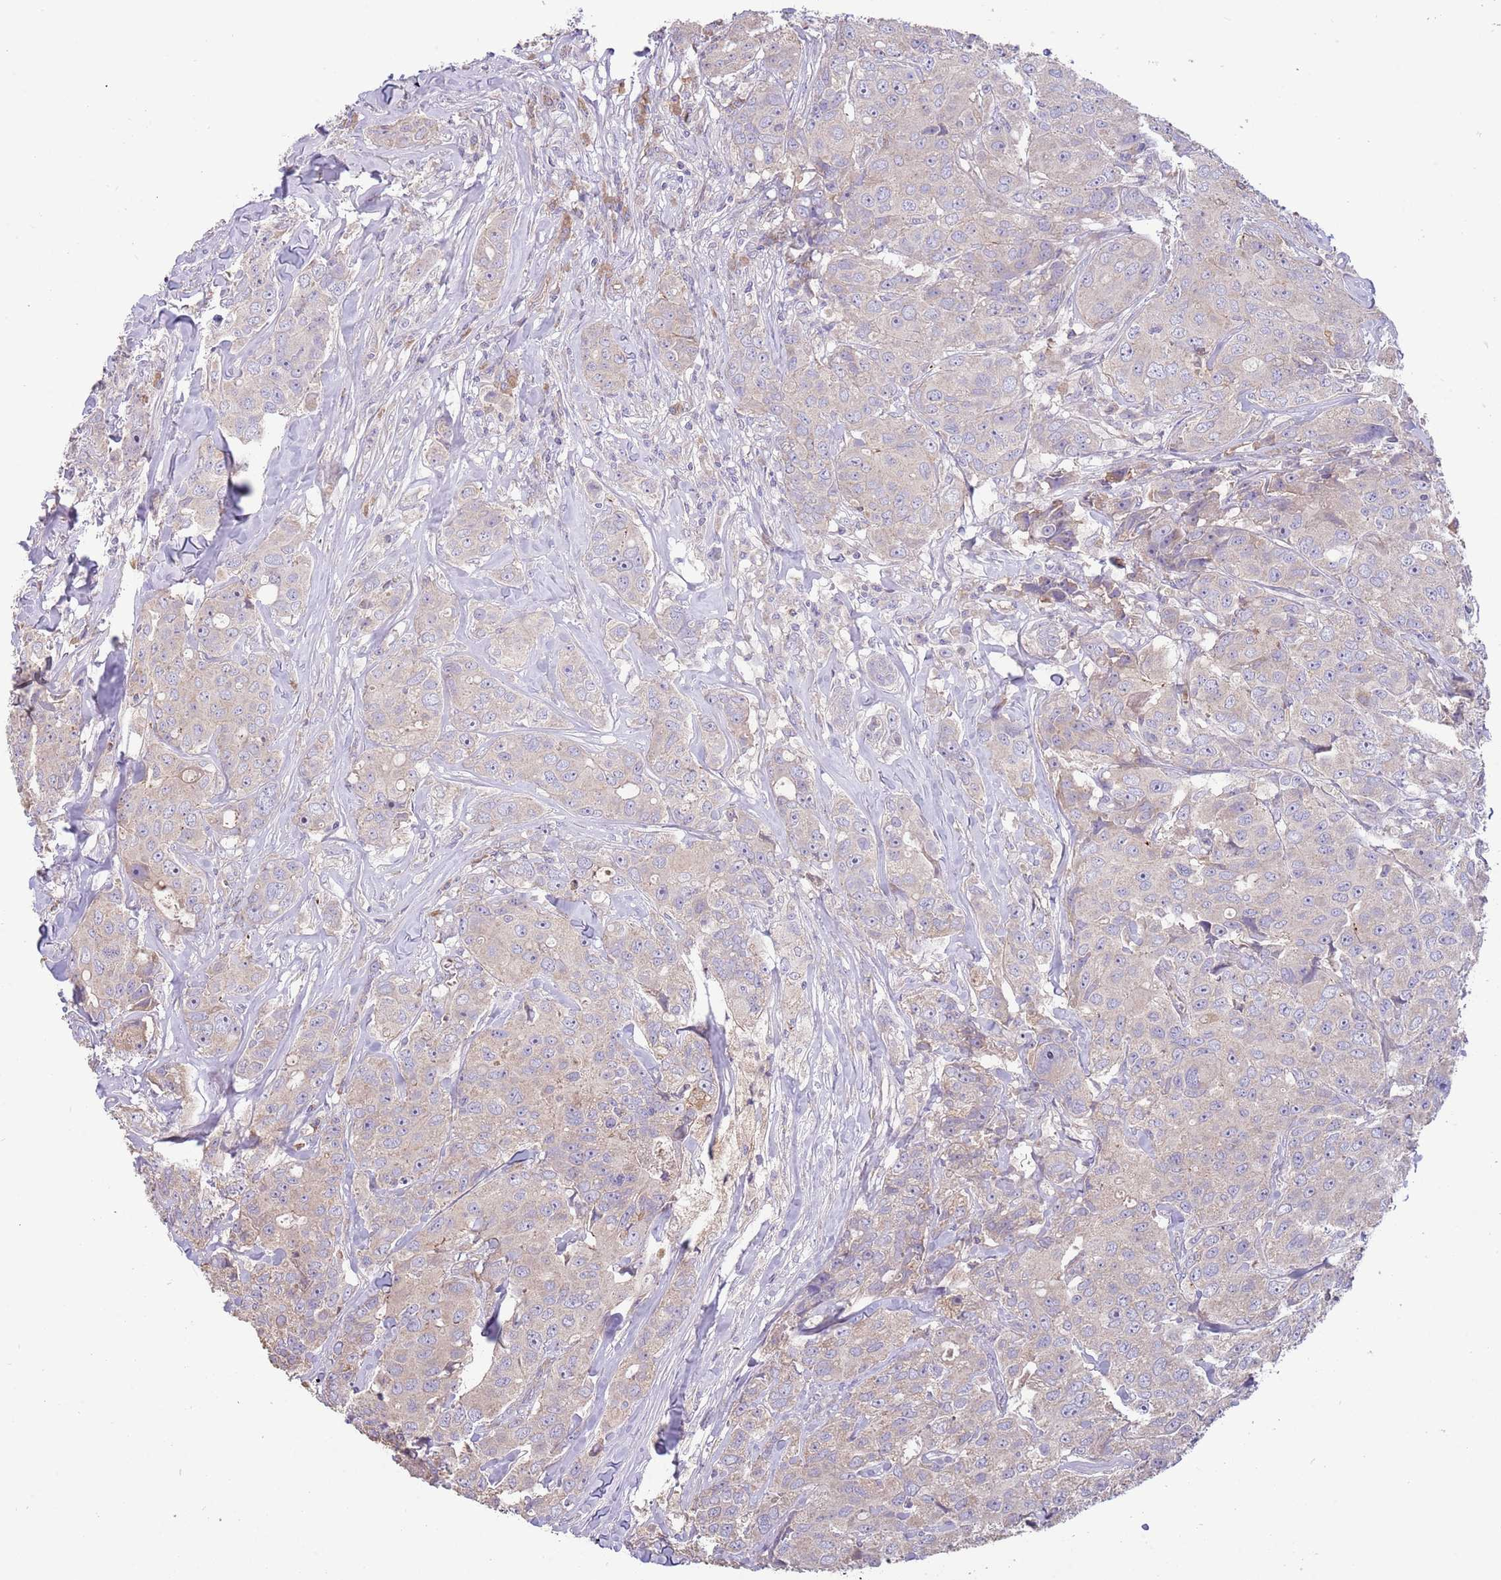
{"staining": {"intensity": "weak", "quantity": "<25%", "location": "cytoplasmic/membranous"}, "tissue": "breast cancer", "cell_type": "Tumor cells", "image_type": "cancer", "snomed": [{"axis": "morphology", "description": "Duct carcinoma"}, {"axis": "topography", "description": "Breast"}], "caption": "A photomicrograph of breast cancer stained for a protein exhibits no brown staining in tumor cells.", "gene": "TRMO", "patient": {"sex": "female", "age": 43}}